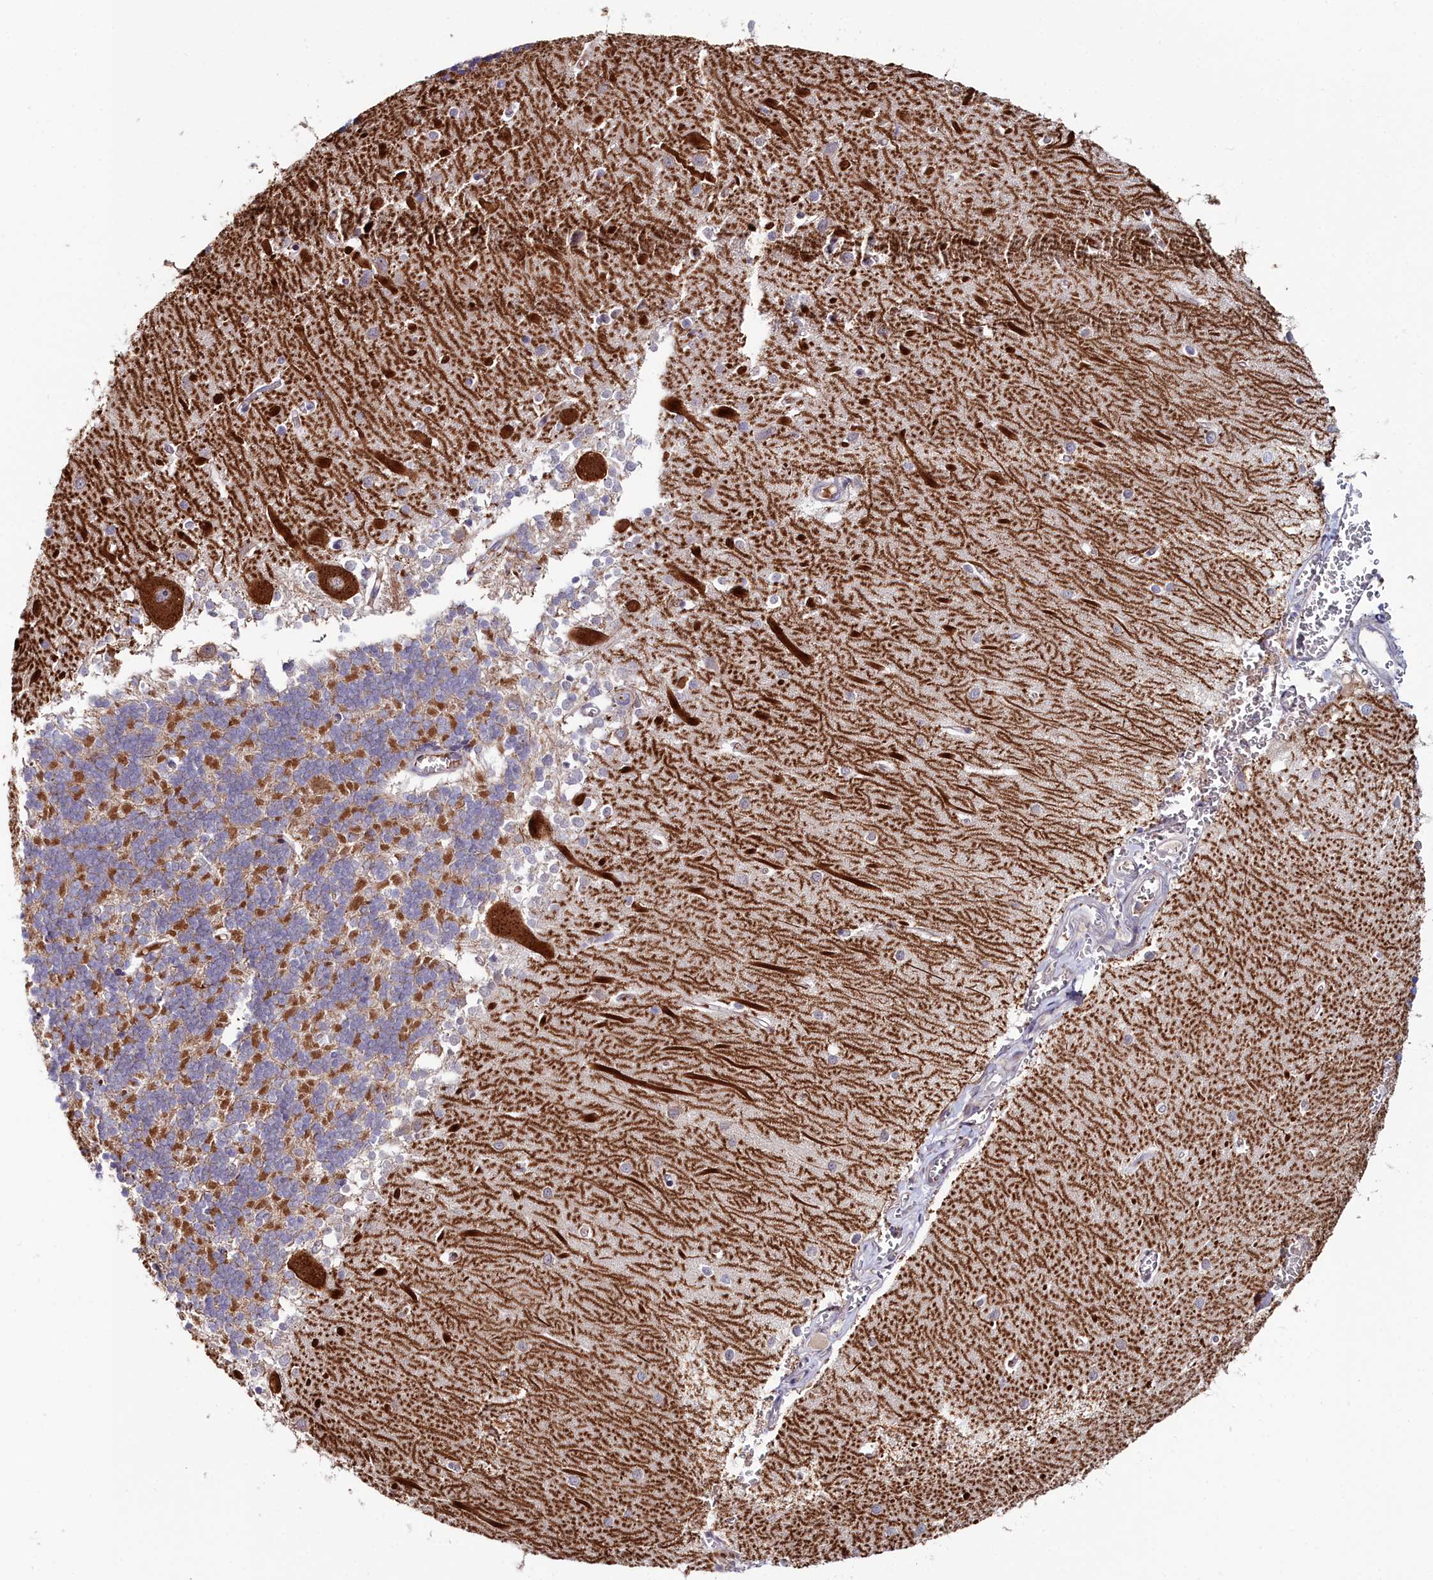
{"staining": {"intensity": "moderate", "quantity": "25%-75%", "location": "cytoplasmic/membranous"}, "tissue": "cerebellum", "cell_type": "Cells in granular layer", "image_type": "normal", "snomed": [{"axis": "morphology", "description": "Normal tissue, NOS"}, {"axis": "topography", "description": "Cerebellum"}], "caption": "The immunohistochemical stain highlights moderate cytoplasmic/membranous positivity in cells in granular layer of normal cerebellum. (DAB (3,3'-diaminobenzidine) IHC, brown staining for protein, blue staining for nuclei).", "gene": "KCTD18", "patient": {"sex": "male", "age": 37}}